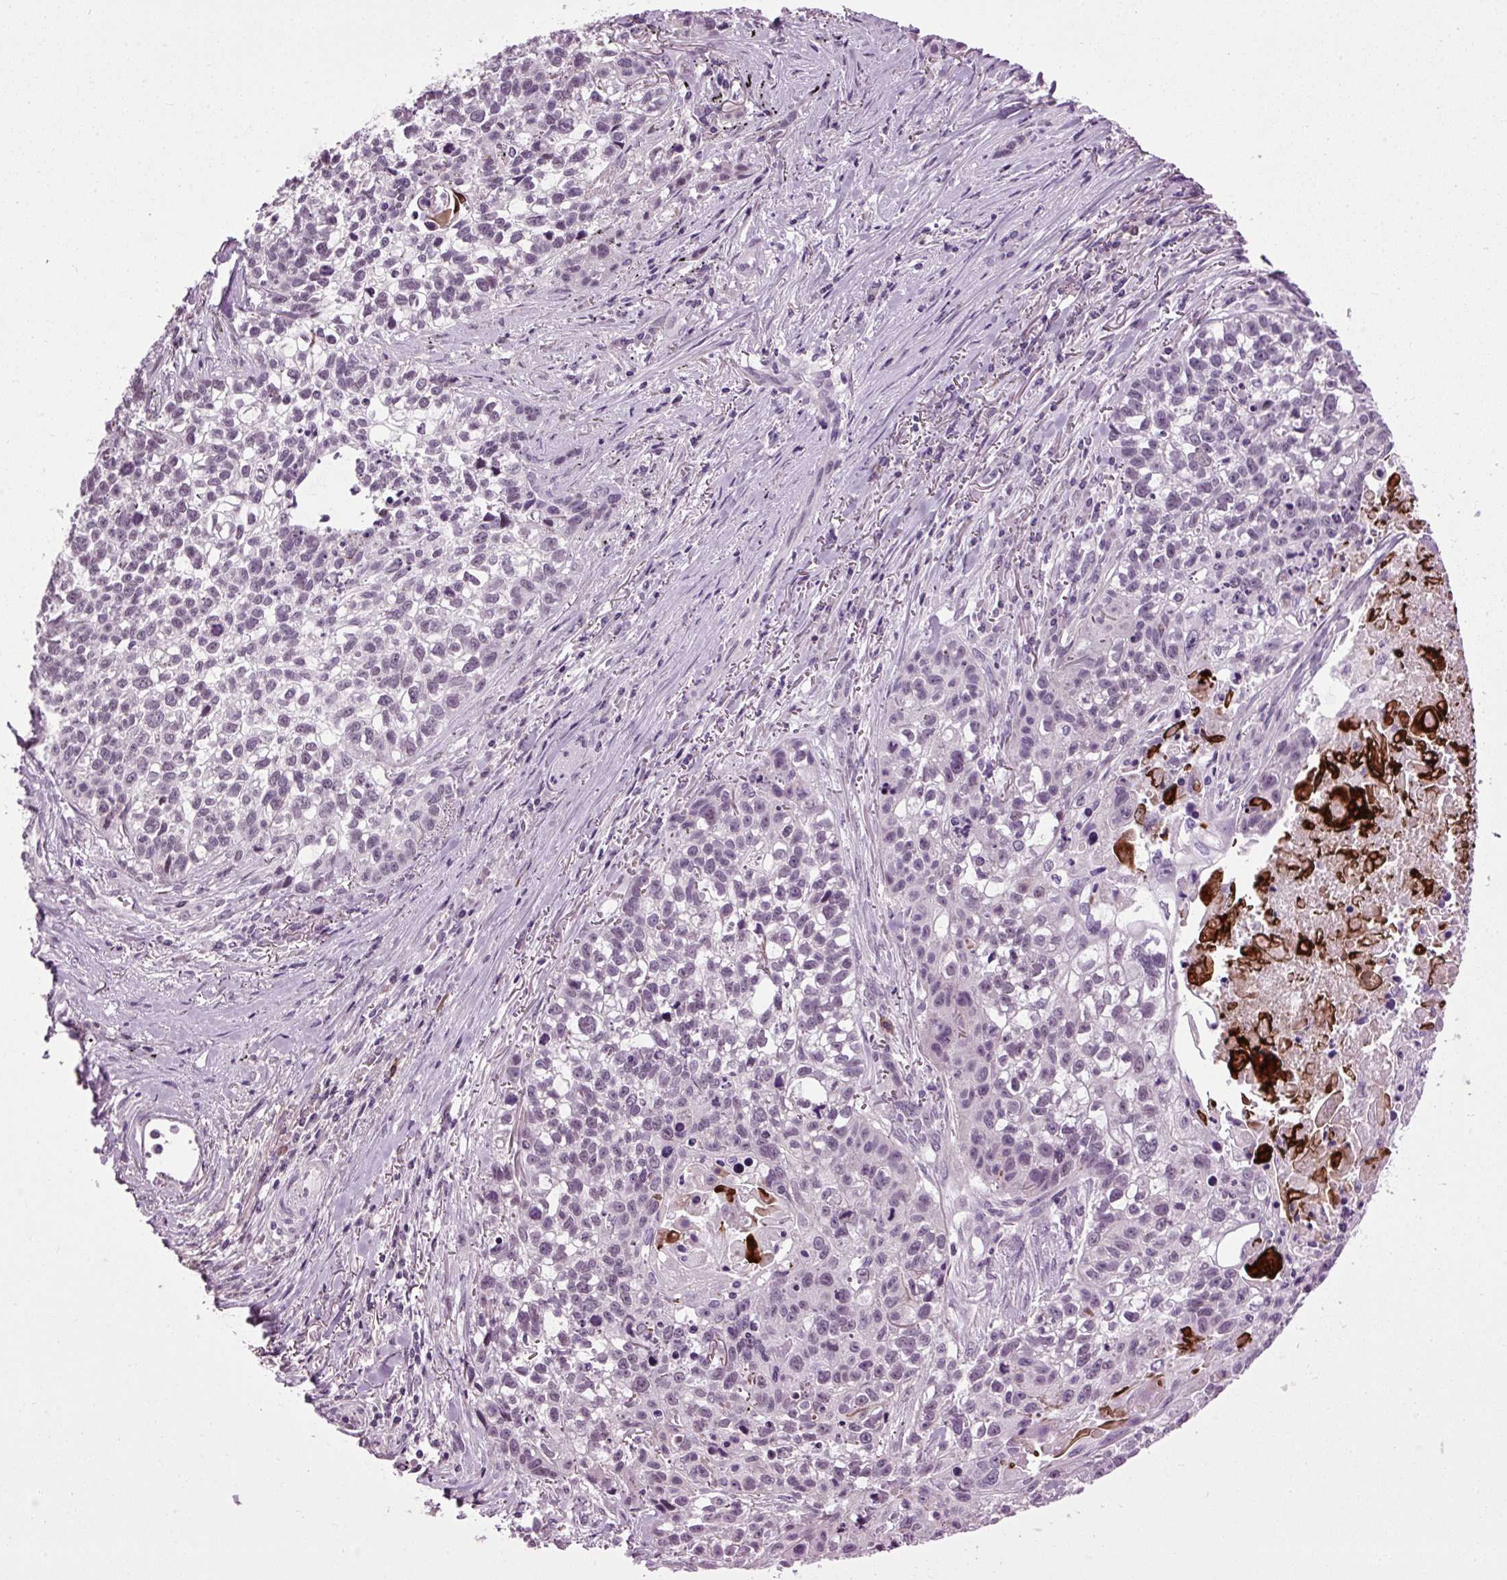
{"staining": {"intensity": "weak", "quantity": "25%-75%", "location": "nuclear"}, "tissue": "lung cancer", "cell_type": "Tumor cells", "image_type": "cancer", "snomed": [{"axis": "morphology", "description": "Squamous cell carcinoma, NOS"}, {"axis": "topography", "description": "Lung"}], "caption": "IHC (DAB (3,3'-diaminobenzidine)) staining of human lung cancer (squamous cell carcinoma) reveals weak nuclear protein expression in about 25%-75% of tumor cells.", "gene": "A1CF", "patient": {"sex": "male", "age": 74}}